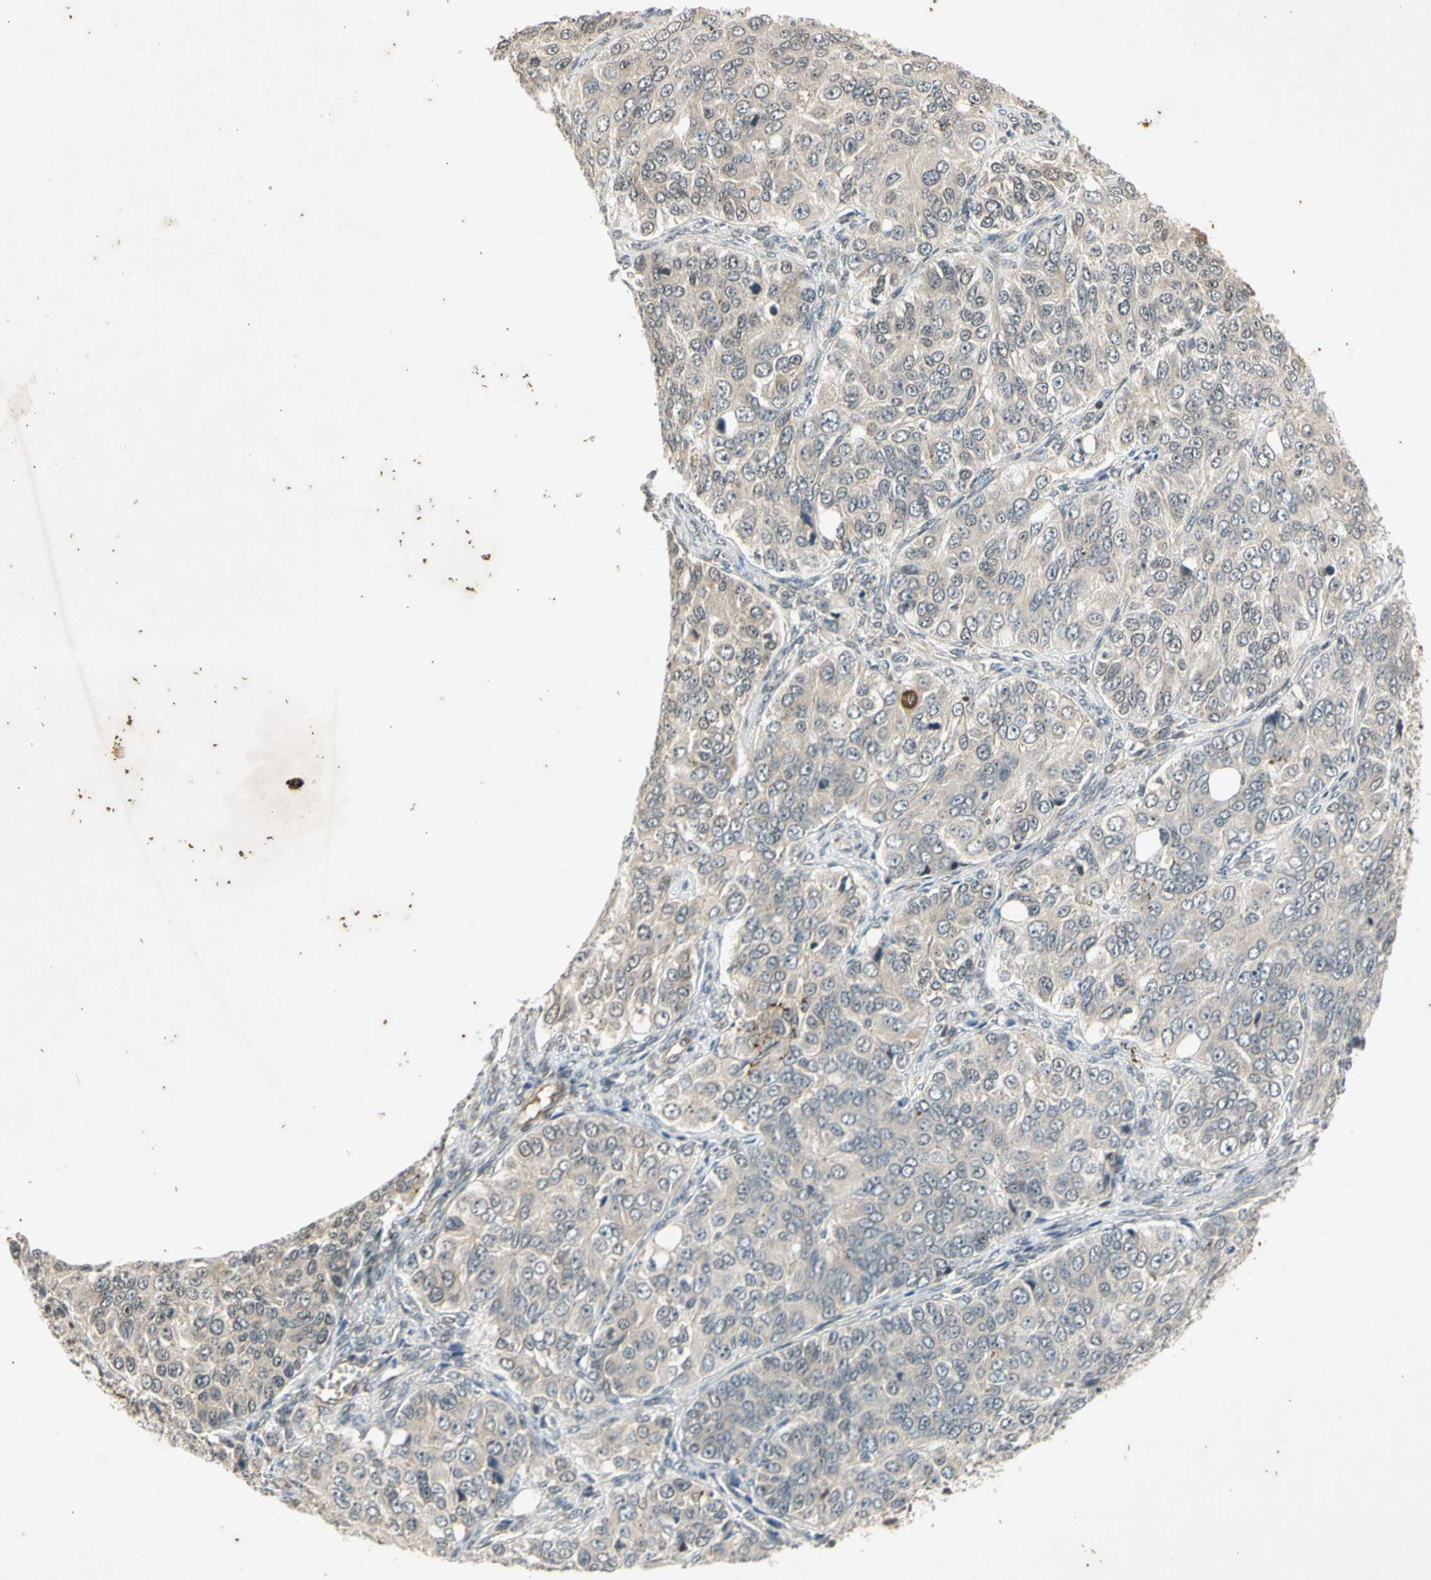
{"staining": {"intensity": "weak", "quantity": "25%-75%", "location": "cytoplasmic/membranous"}, "tissue": "ovarian cancer", "cell_type": "Tumor cells", "image_type": "cancer", "snomed": [{"axis": "morphology", "description": "Carcinoma, endometroid"}, {"axis": "topography", "description": "Ovary"}], "caption": "Immunohistochemistry (DAB) staining of human endometroid carcinoma (ovarian) exhibits weak cytoplasmic/membranous protein staining in approximately 25%-75% of tumor cells.", "gene": "EFNB2", "patient": {"sex": "female", "age": 51}}